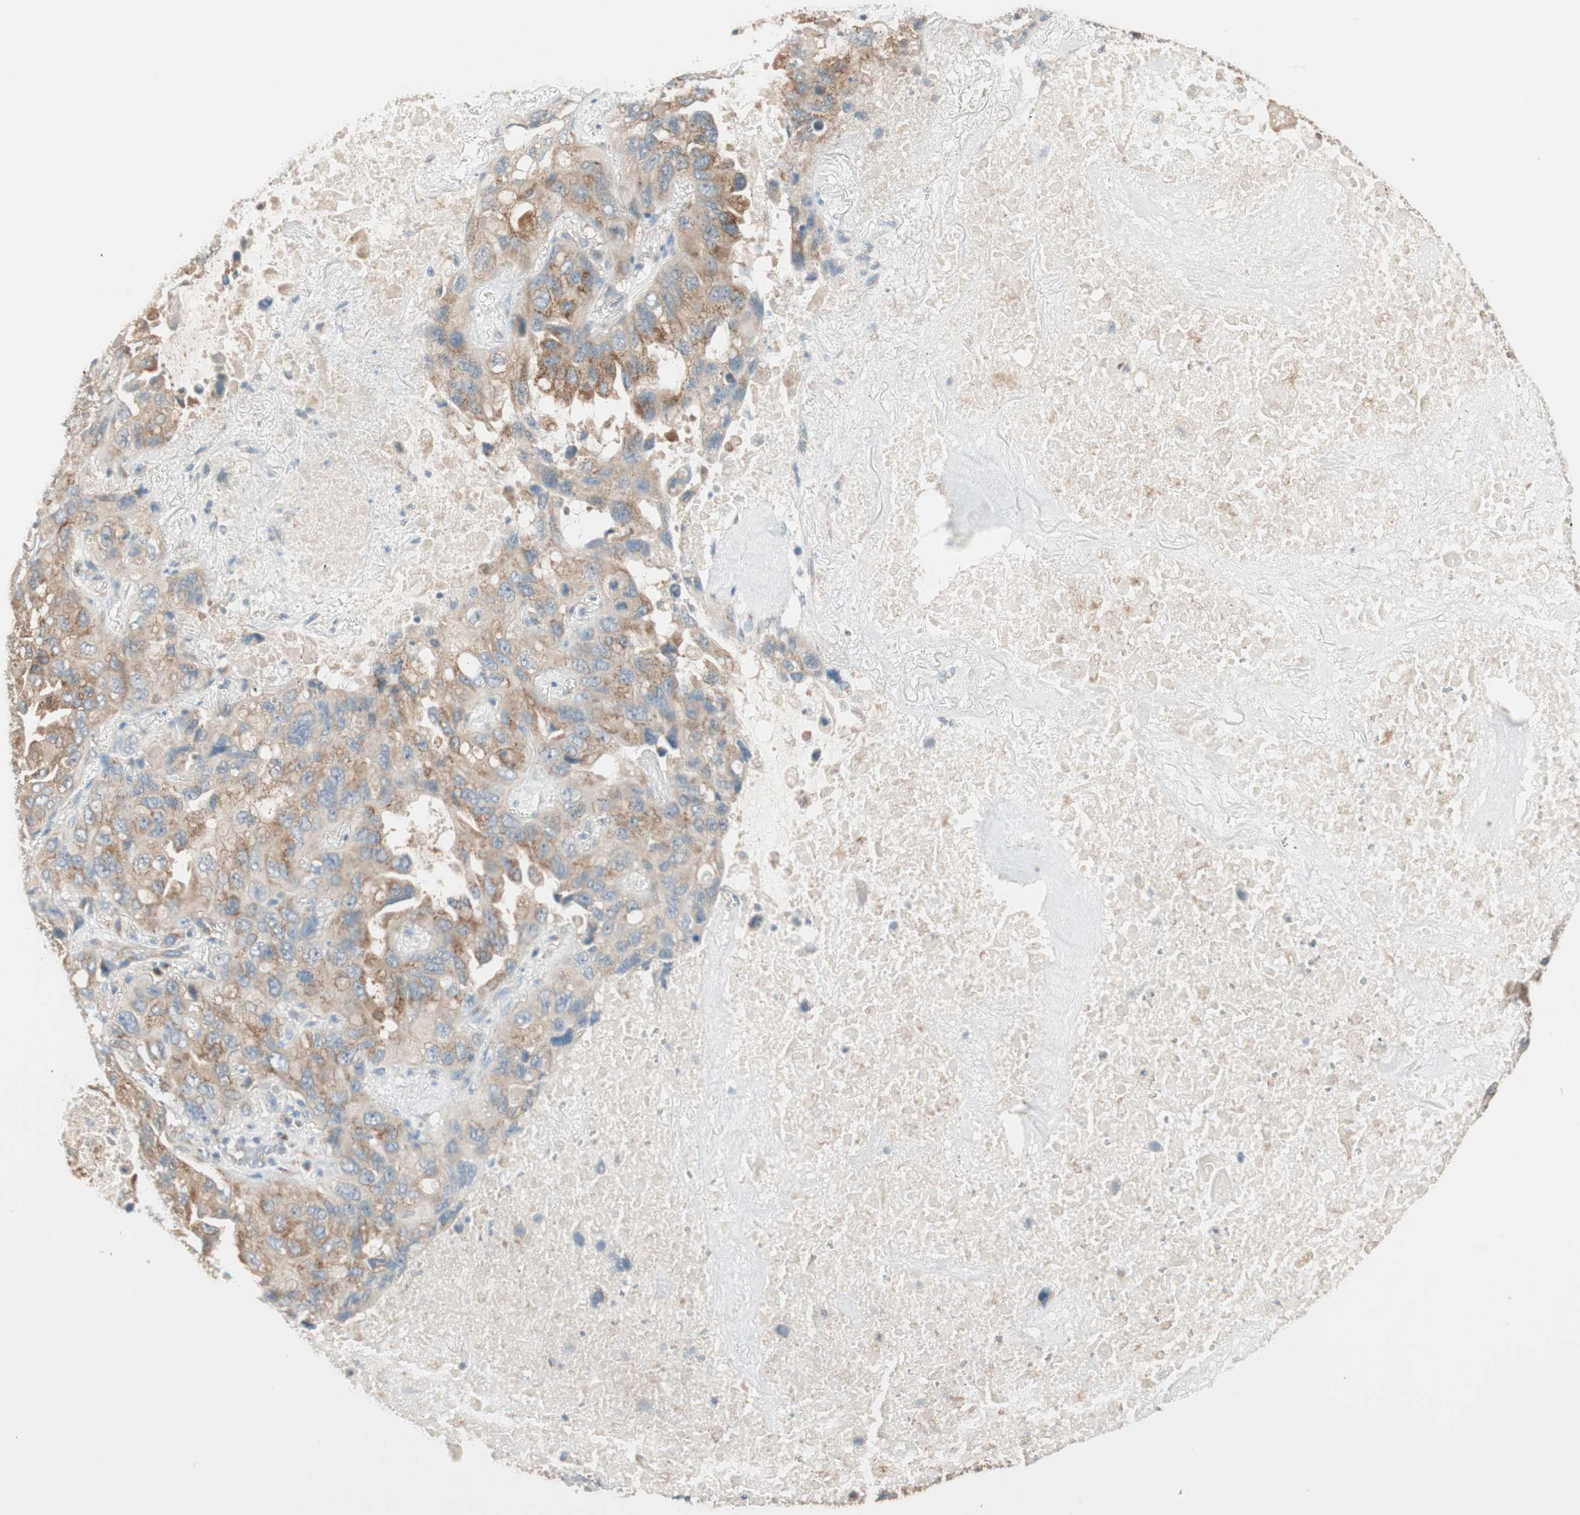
{"staining": {"intensity": "weak", "quantity": "25%-75%", "location": "cytoplasmic/membranous"}, "tissue": "lung cancer", "cell_type": "Tumor cells", "image_type": "cancer", "snomed": [{"axis": "morphology", "description": "Squamous cell carcinoma, NOS"}, {"axis": "topography", "description": "Lung"}], "caption": "Immunohistochemistry (IHC) (DAB (3,3'-diaminobenzidine)) staining of human lung cancer displays weak cytoplasmic/membranous protein expression in approximately 25%-75% of tumor cells.", "gene": "SEC16A", "patient": {"sex": "female", "age": 73}}